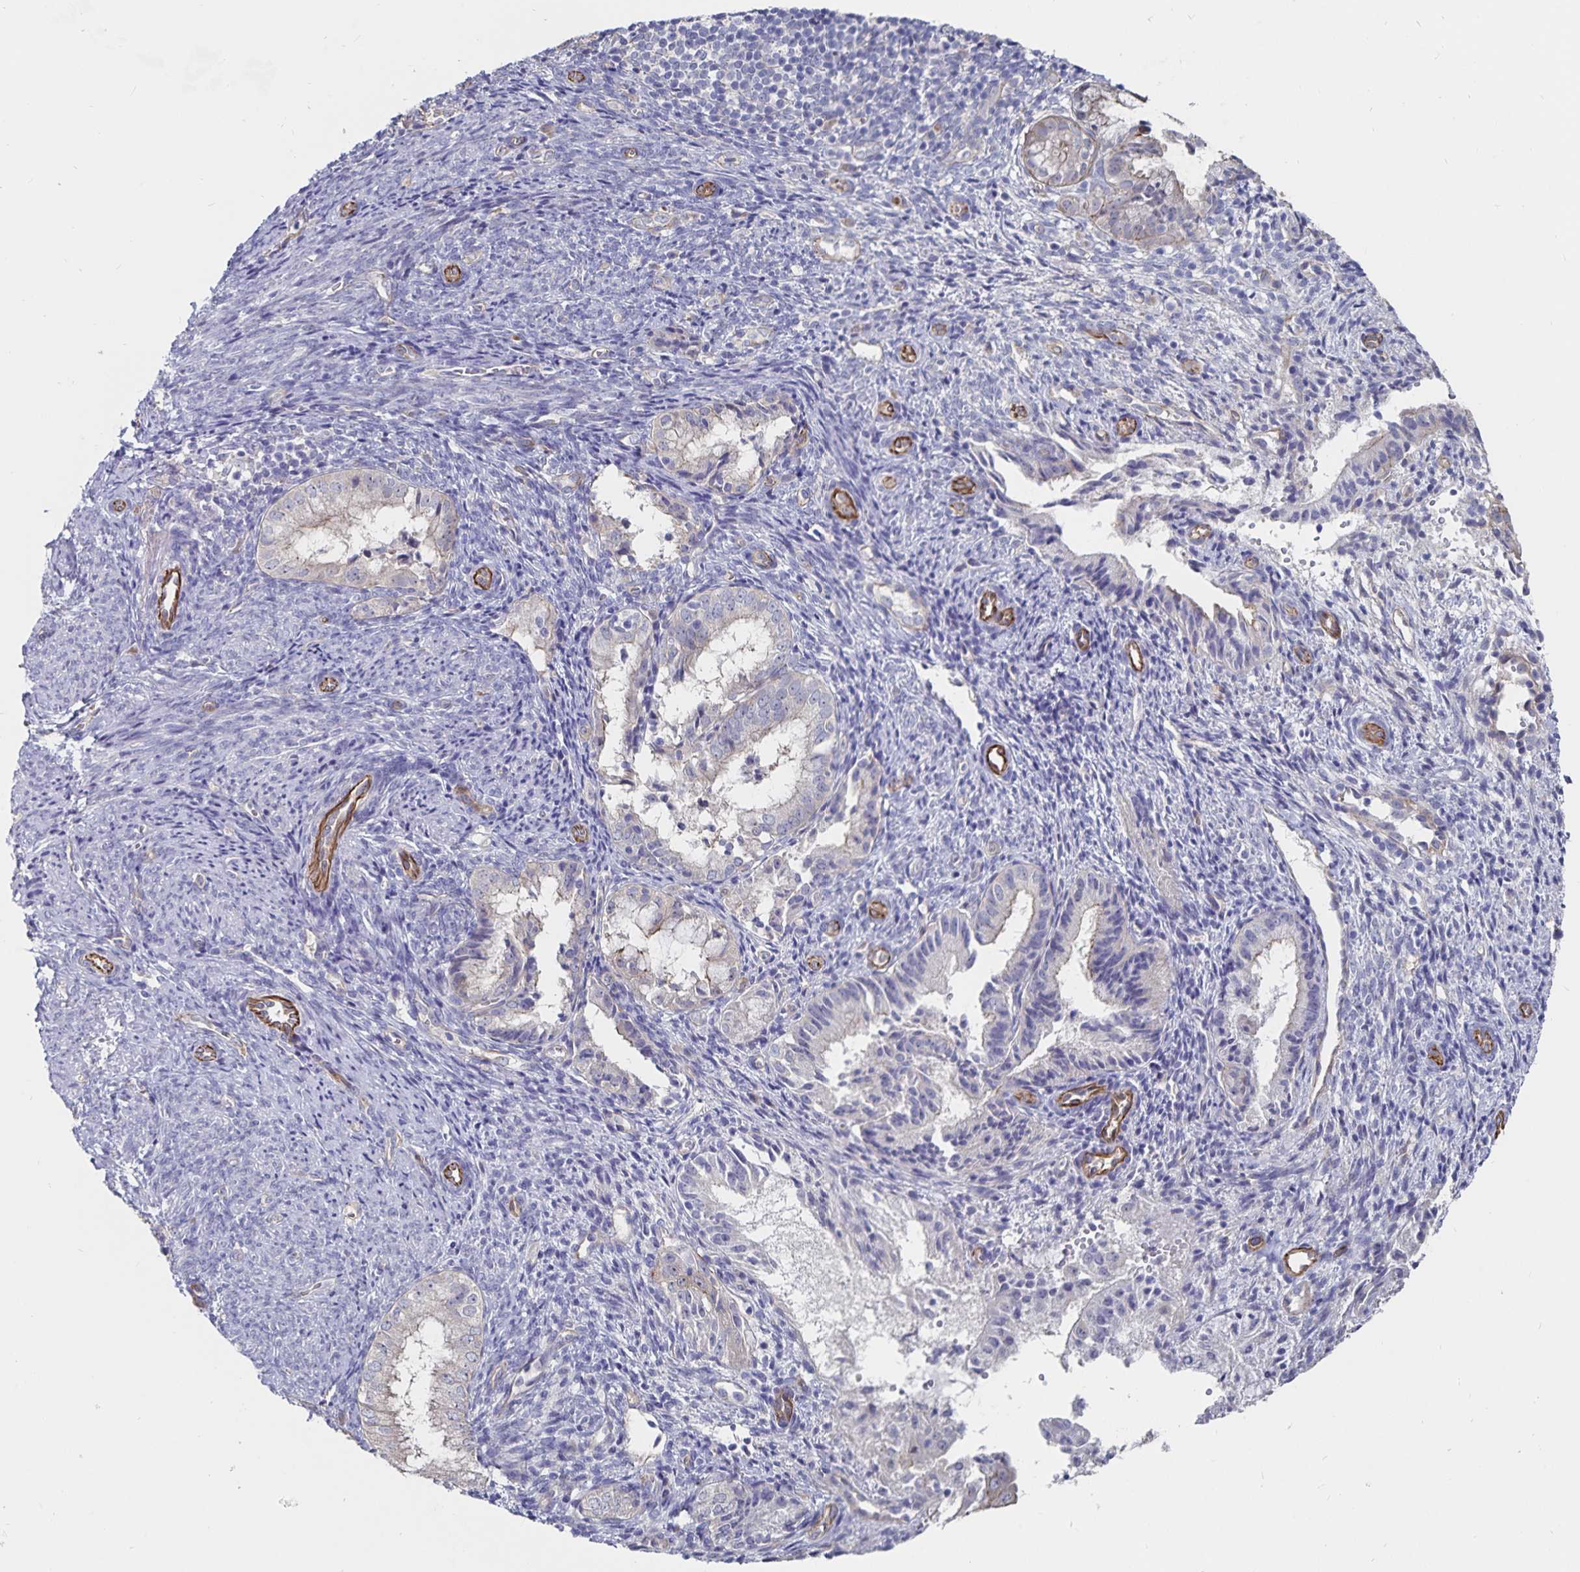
{"staining": {"intensity": "negative", "quantity": "none", "location": "none"}, "tissue": "endometrial cancer", "cell_type": "Tumor cells", "image_type": "cancer", "snomed": [{"axis": "morphology", "description": "Adenocarcinoma, NOS"}, {"axis": "topography", "description": "Endometrium"}], "caption": "The histopathology image reveals no significant positivity in tumor cells of endometrial adenocarcinoma.", "gene": "SSTR1", "patient": {"sex": "female", "age": 55}}